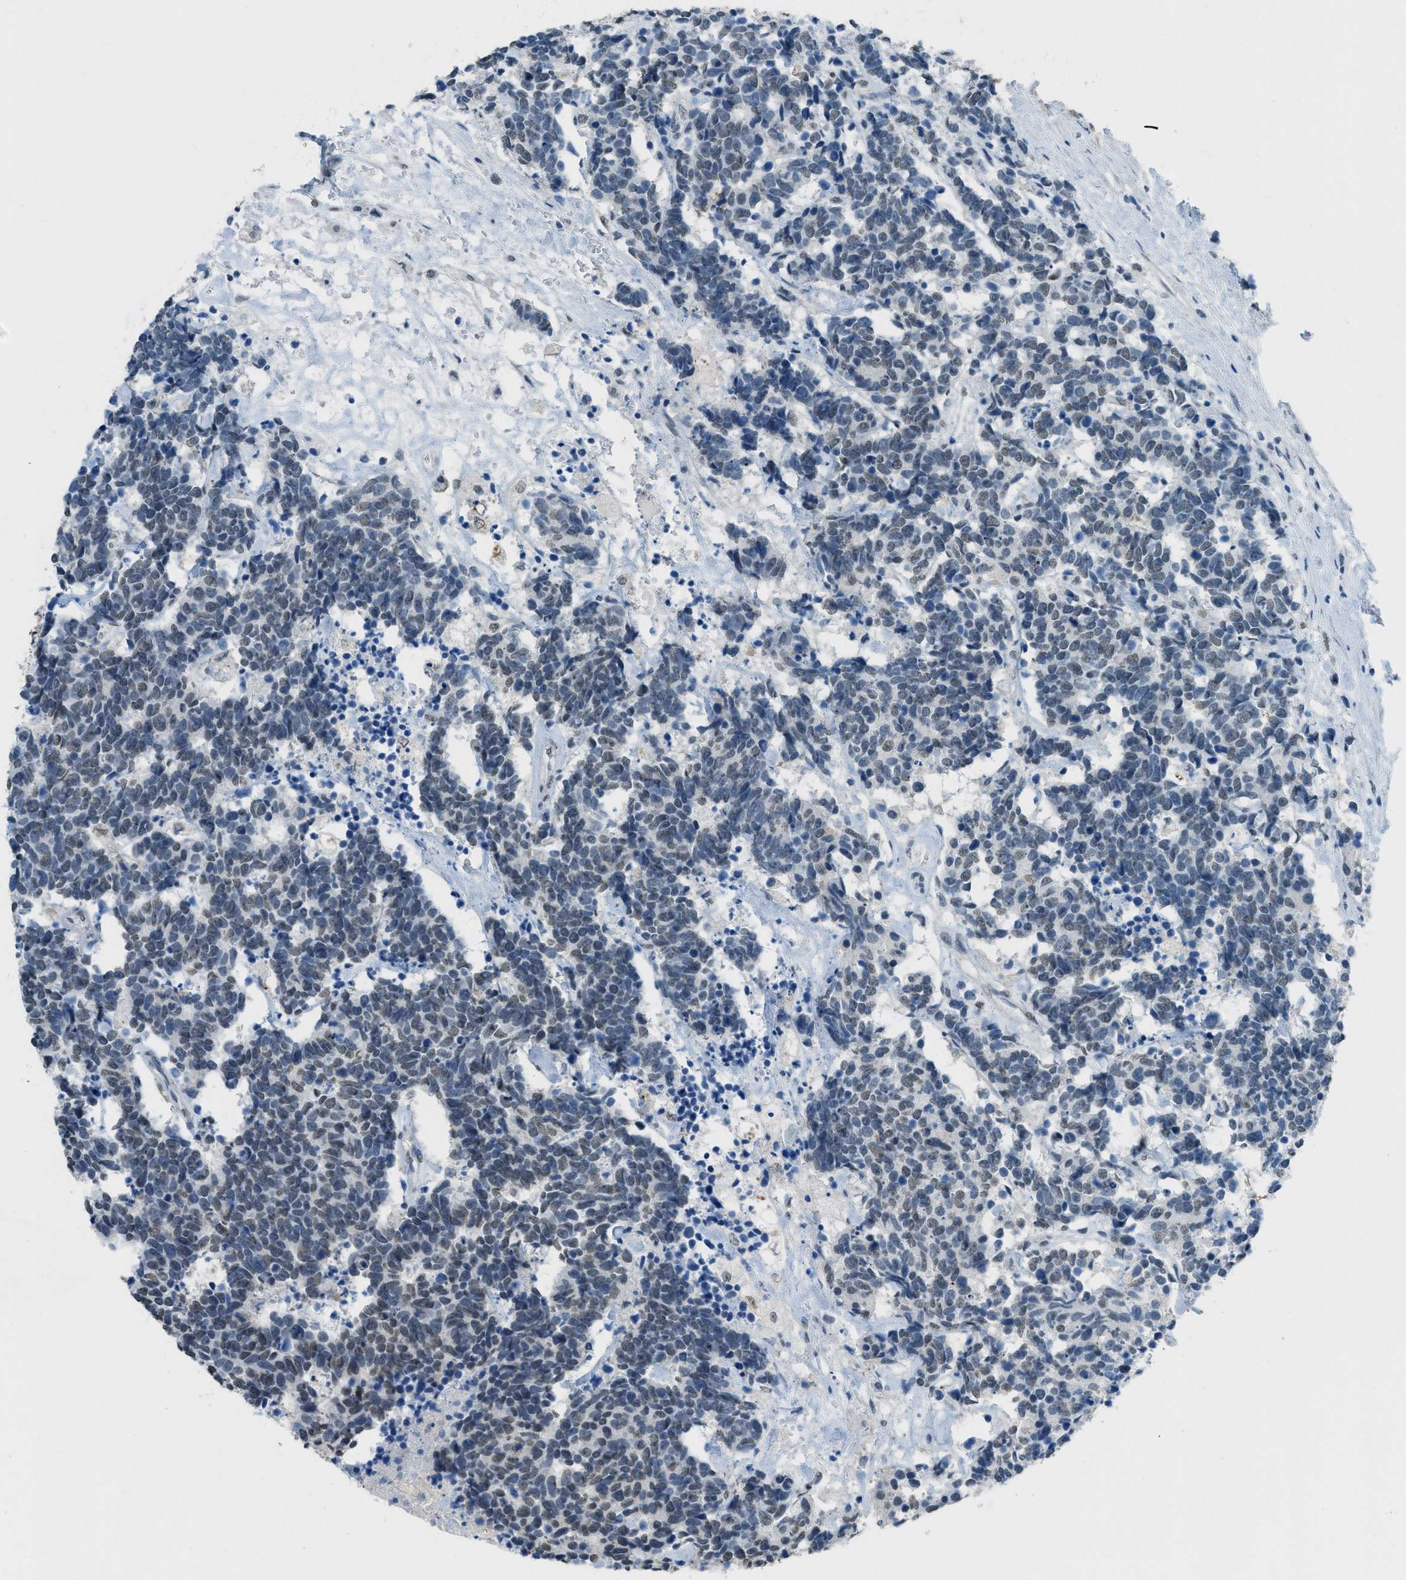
{"staining": {"intensity": "weak", "quantity": "25%-75%", "location": "nuclear"}, "tissue": "carcinoid", "cell_type": "Tumor cells", "image_type": "cancer", "snomed": [{"axis": "morphology", "description": "Carcinoma, NOS"}, {"axis": "morphology", "description": "Carcinoid, malignant, NOS"}, {"axis": "topography", "description": "Urinary bladder"}], "caption": "Immunohistochemical staining of human carcinoid reveals low levels of weak nuclear protein staining in about 25%-75% of tumor cells.", "gene": "TTC13", "patient": {"sex": "male", "age": 57}}